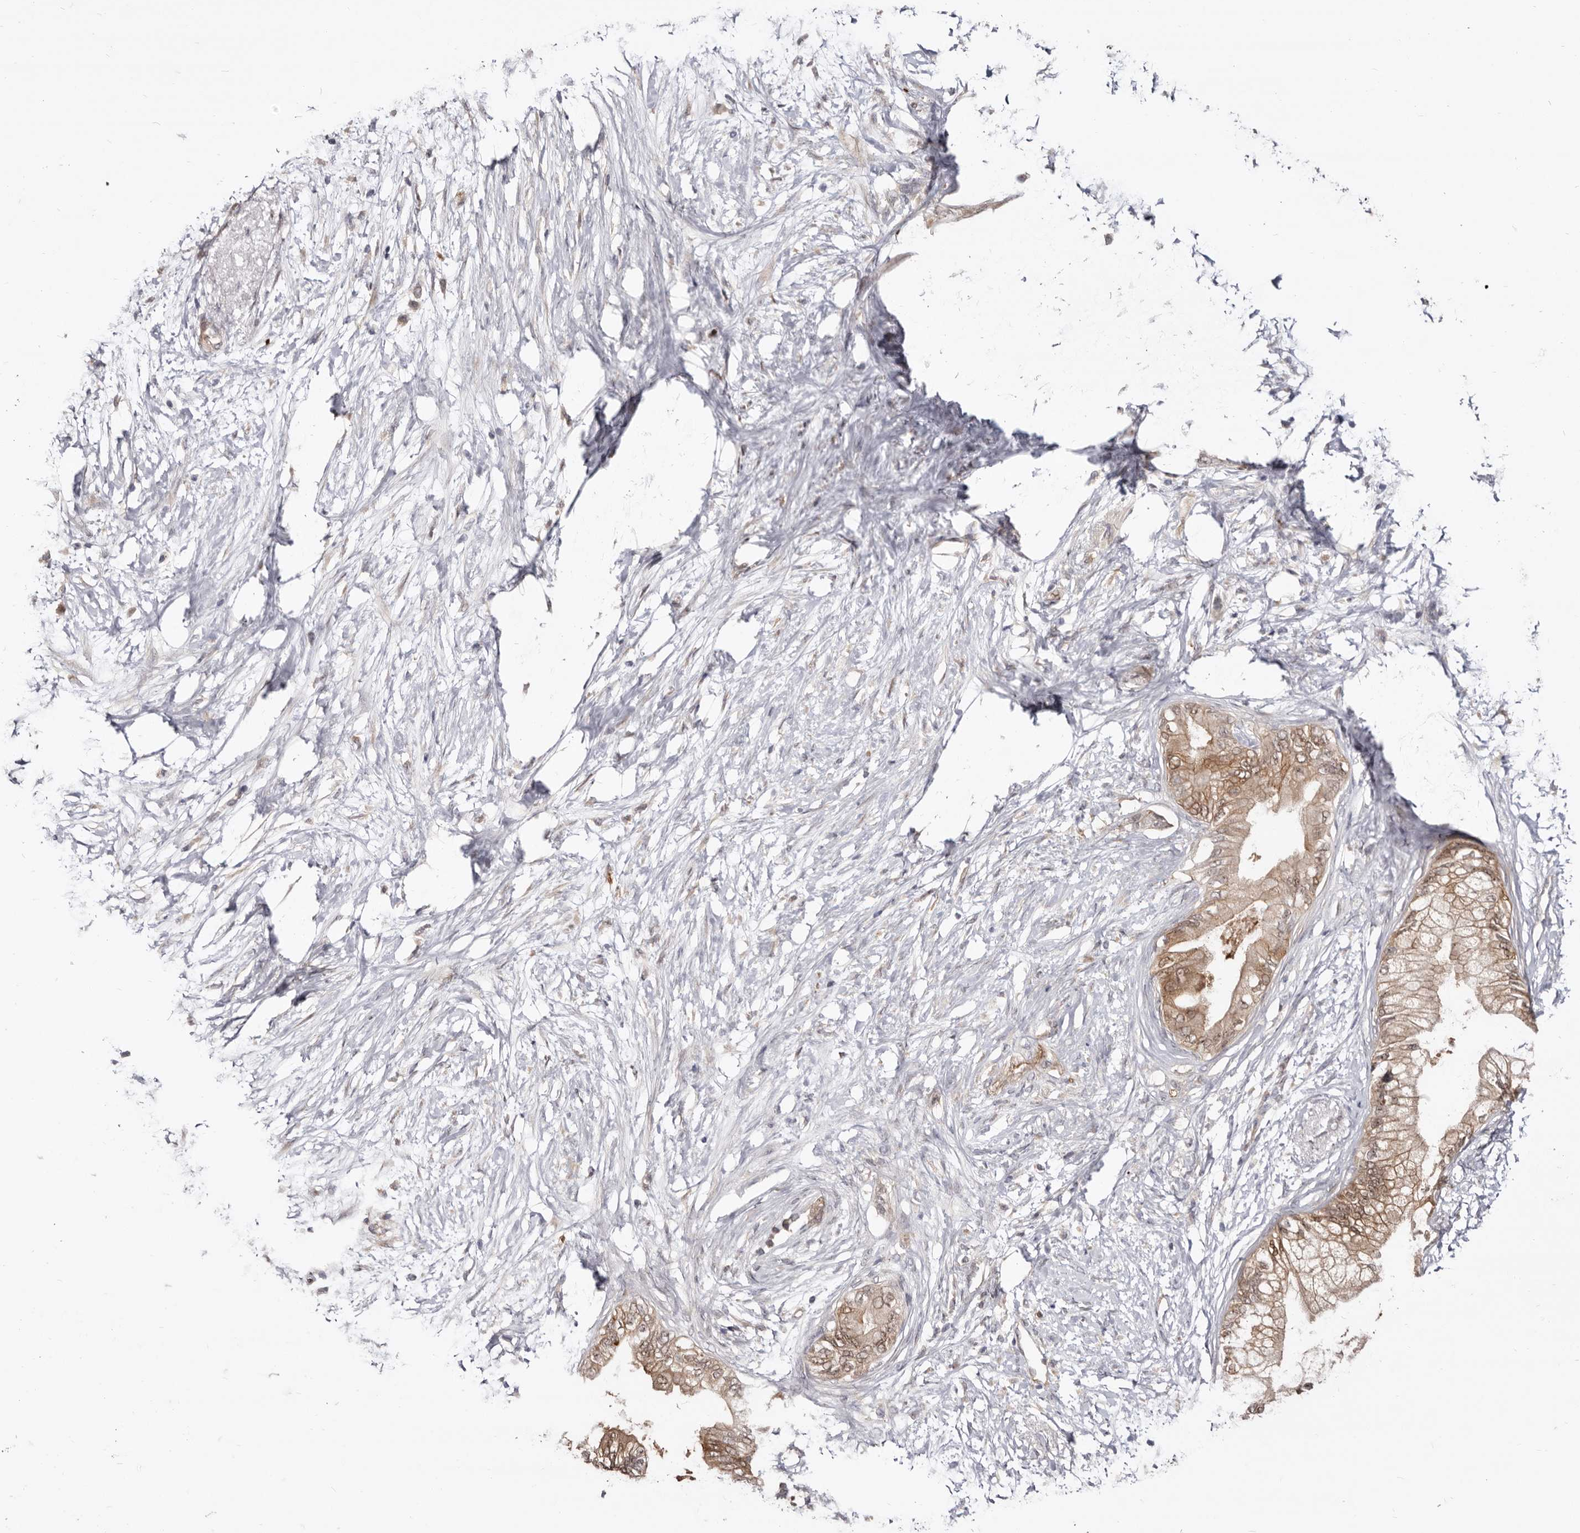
{"staining": {"intensity": "moderate", "quantity": ">75%", "location": "cytoplasmic/membranous,nuclear"}, "tissue": "pancreatic cancer", "cell_type": "Tumor cells", "image_type": "cancer", "snomed": [{"axis": "morphology", "description": "Normal tissue, NOS"}, {"axis": "morphology", "description": "Adenocarcinoma, NOS"}, {"axis": "topography", "description": "Pancreas"}, {"axis": "topography", "description": "Duodenum"}], "caption": "There is medium levels of moderate cytoplasmic/membranous and nuclear staining in tumor cells of pancreatic cancer, as demonstrated by immunohistochemical staining (brown color).", "gene": "GPATCH4", "patient": {"sex": "female", "age": 60}}